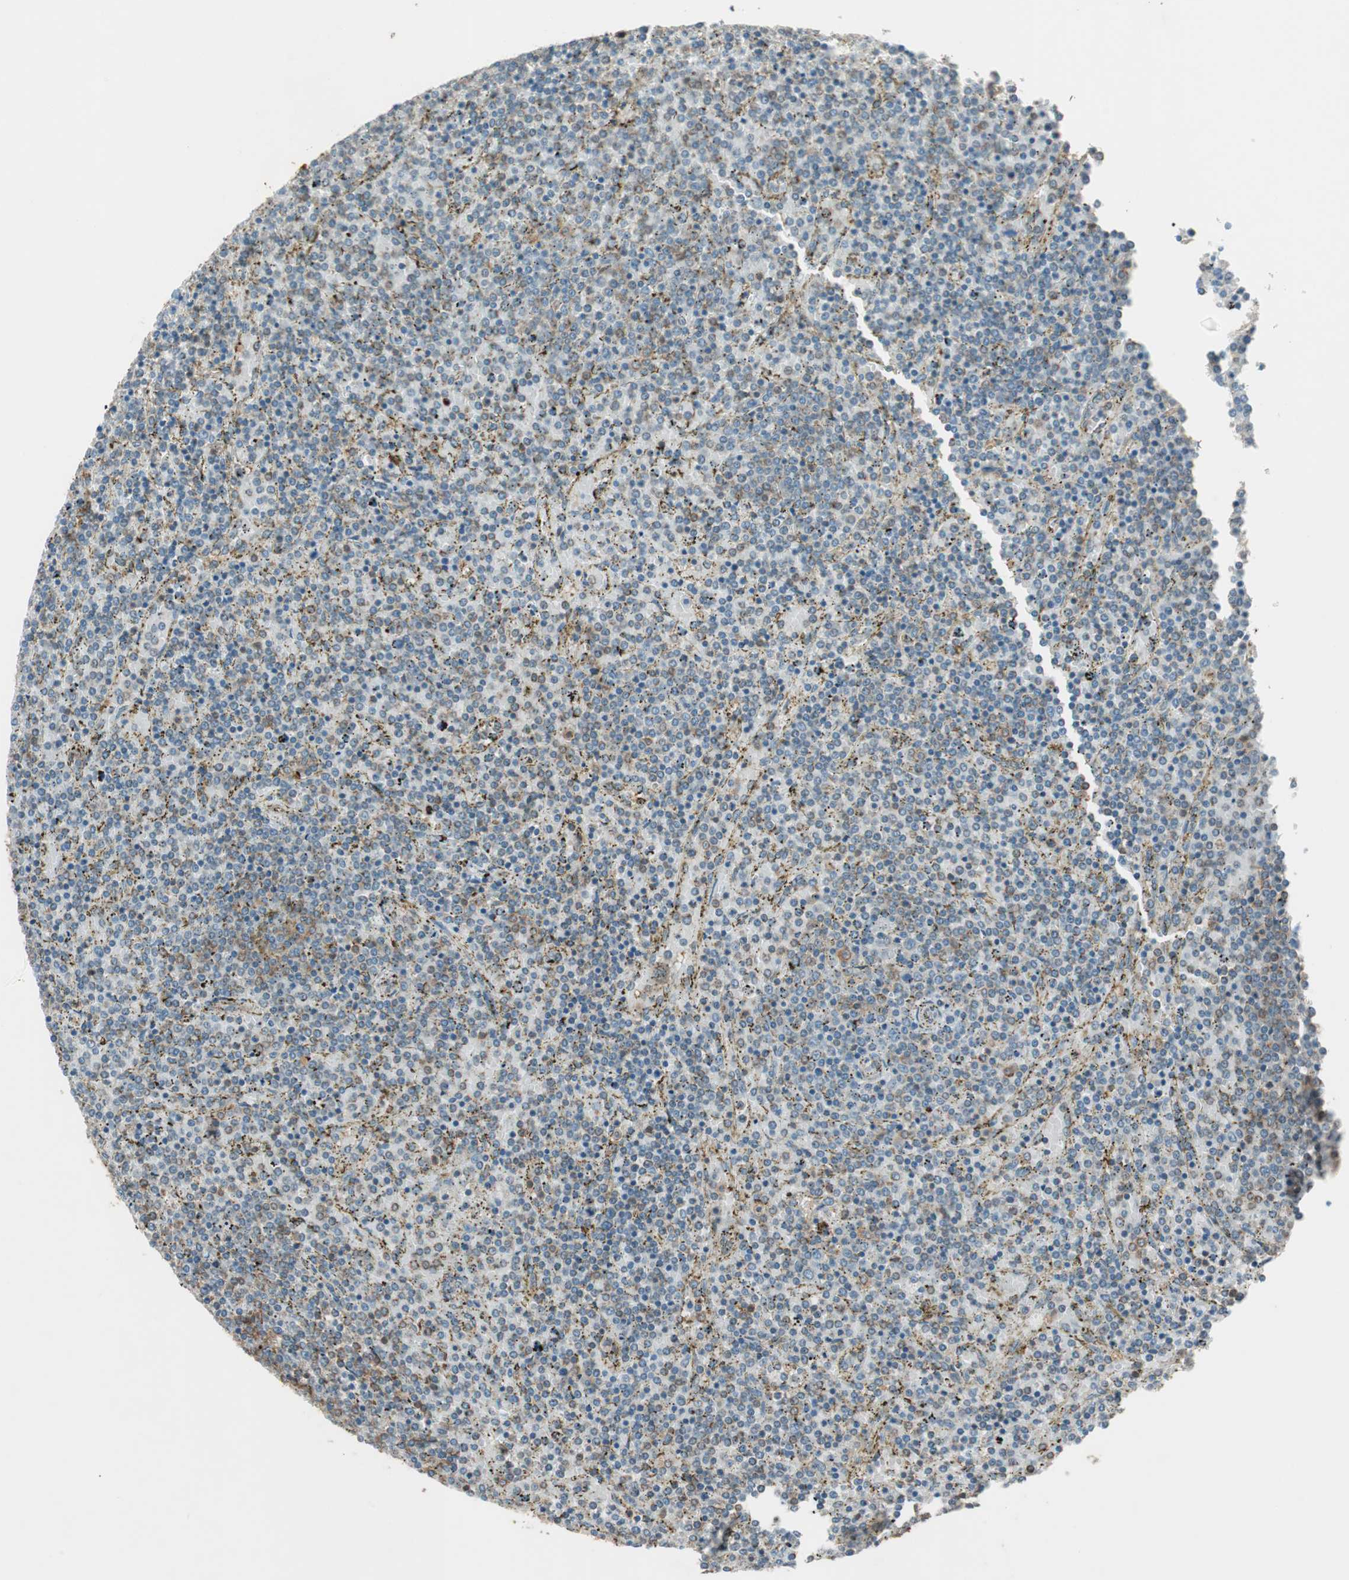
{"staining": {"intensity": "moderate", "quantity": "<25%", "location": "cytoplasmic/membranous"}, "tissue": "lymphoma", "cell_type": "Tumor cells", "image_type": "cancer", "snomed": [{"axis": "morphology", "description": "Malignant lymphoma, non-Hodgkin's type, Low grade"}, {"axis": "topography", "description": "Spleen"}], "caption": "Protein expression analysis of human lymphoma reveals moderate cytoplasmic/membranous staining in about <25% of tumor cells.", "gene": "CC2D1A", "patient": {"sex": "female", "age": 77}}